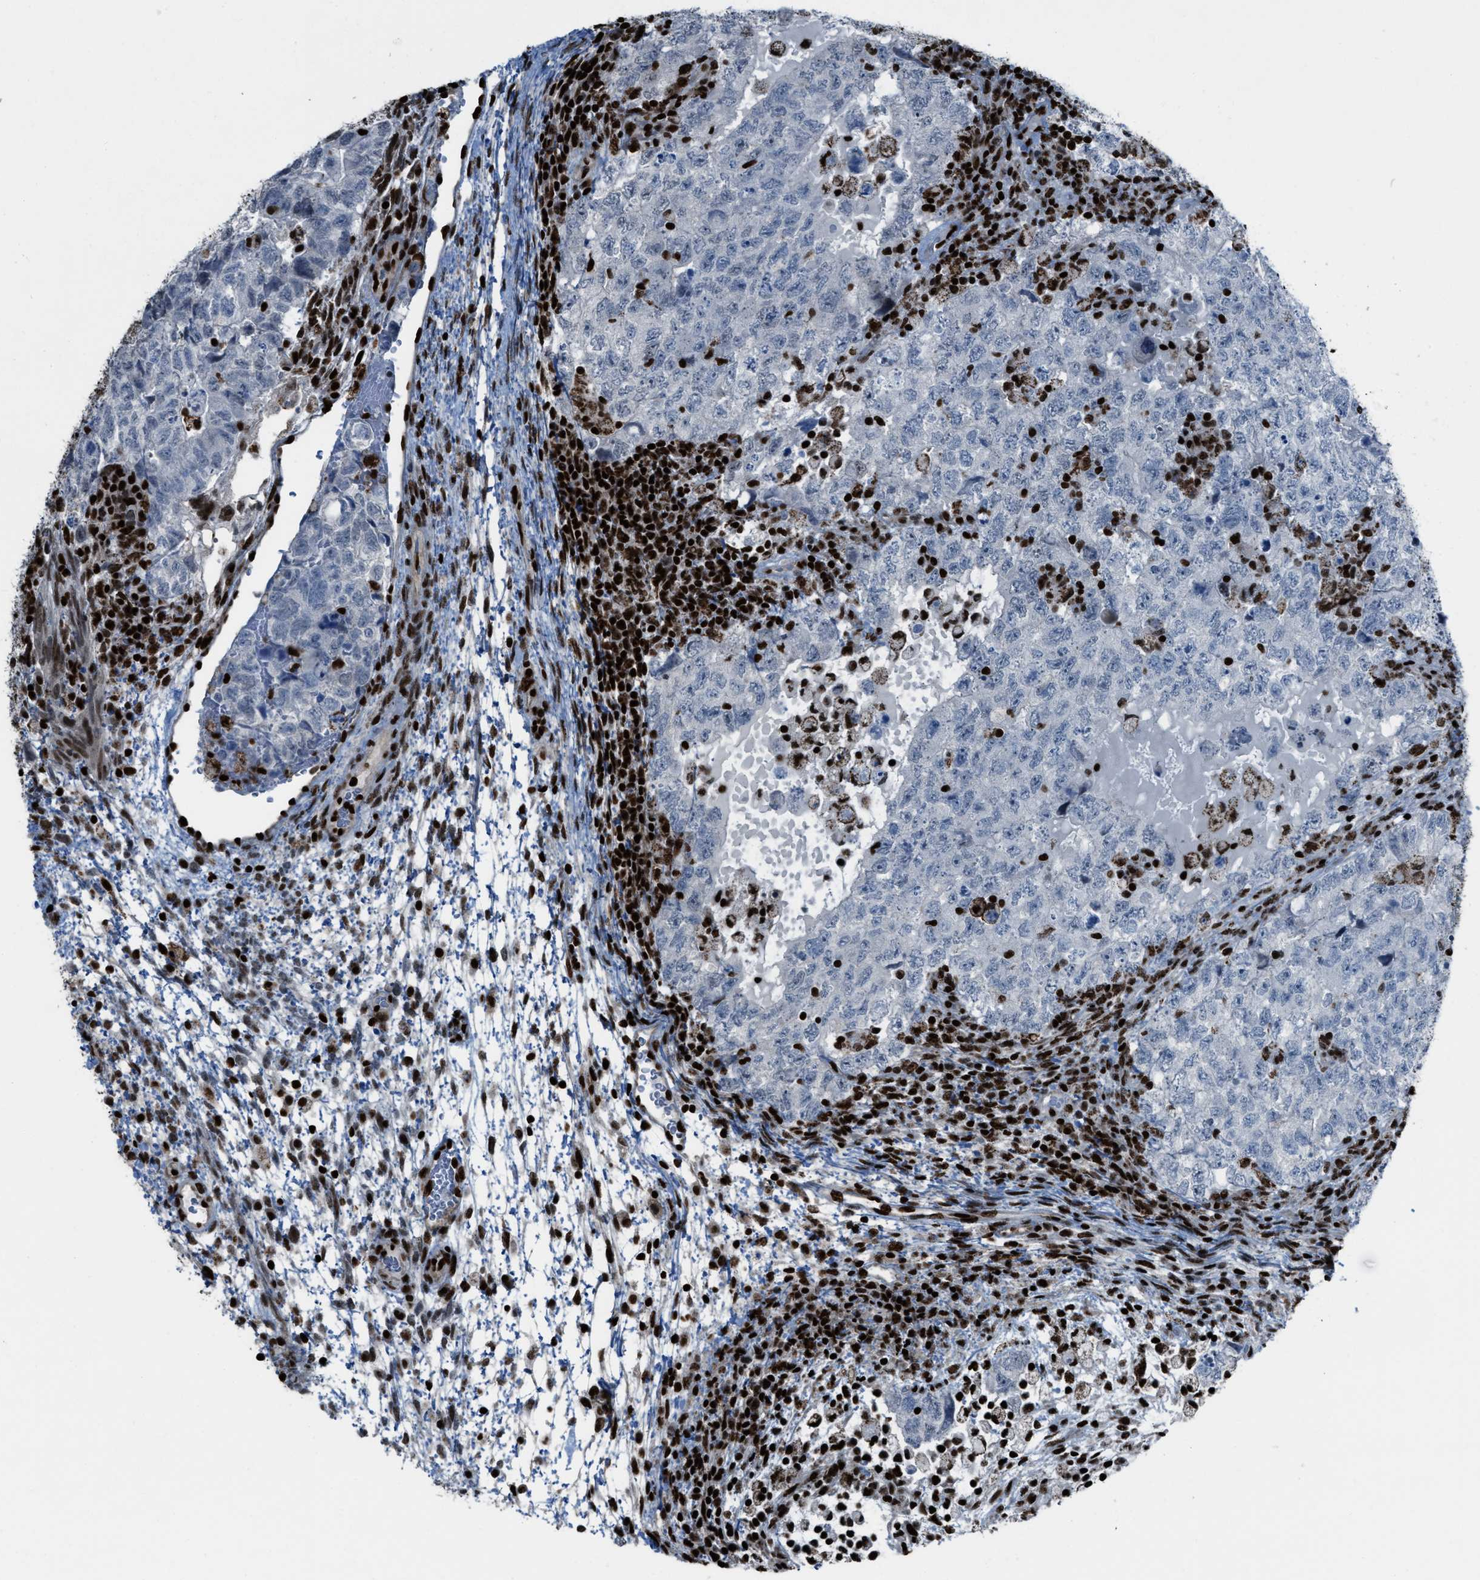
{"staining": {"intensity": "negative", "quantity": "none", "location": "none"}, "tissue": "testis cancer", "cell_type": "Tumor cells", "image_type": "cancer", "snomed": [{"axis": "morphology", "description": "Carcinoma, Embryonal, NOS"}, {"axis": "topography", "description": "Testis"}], "caption": "Tumor cells show no significant staining in embryonal carcinoma (testis).", "gene": "SLFN5", "patient": {"sex": "male", "age": 36}}